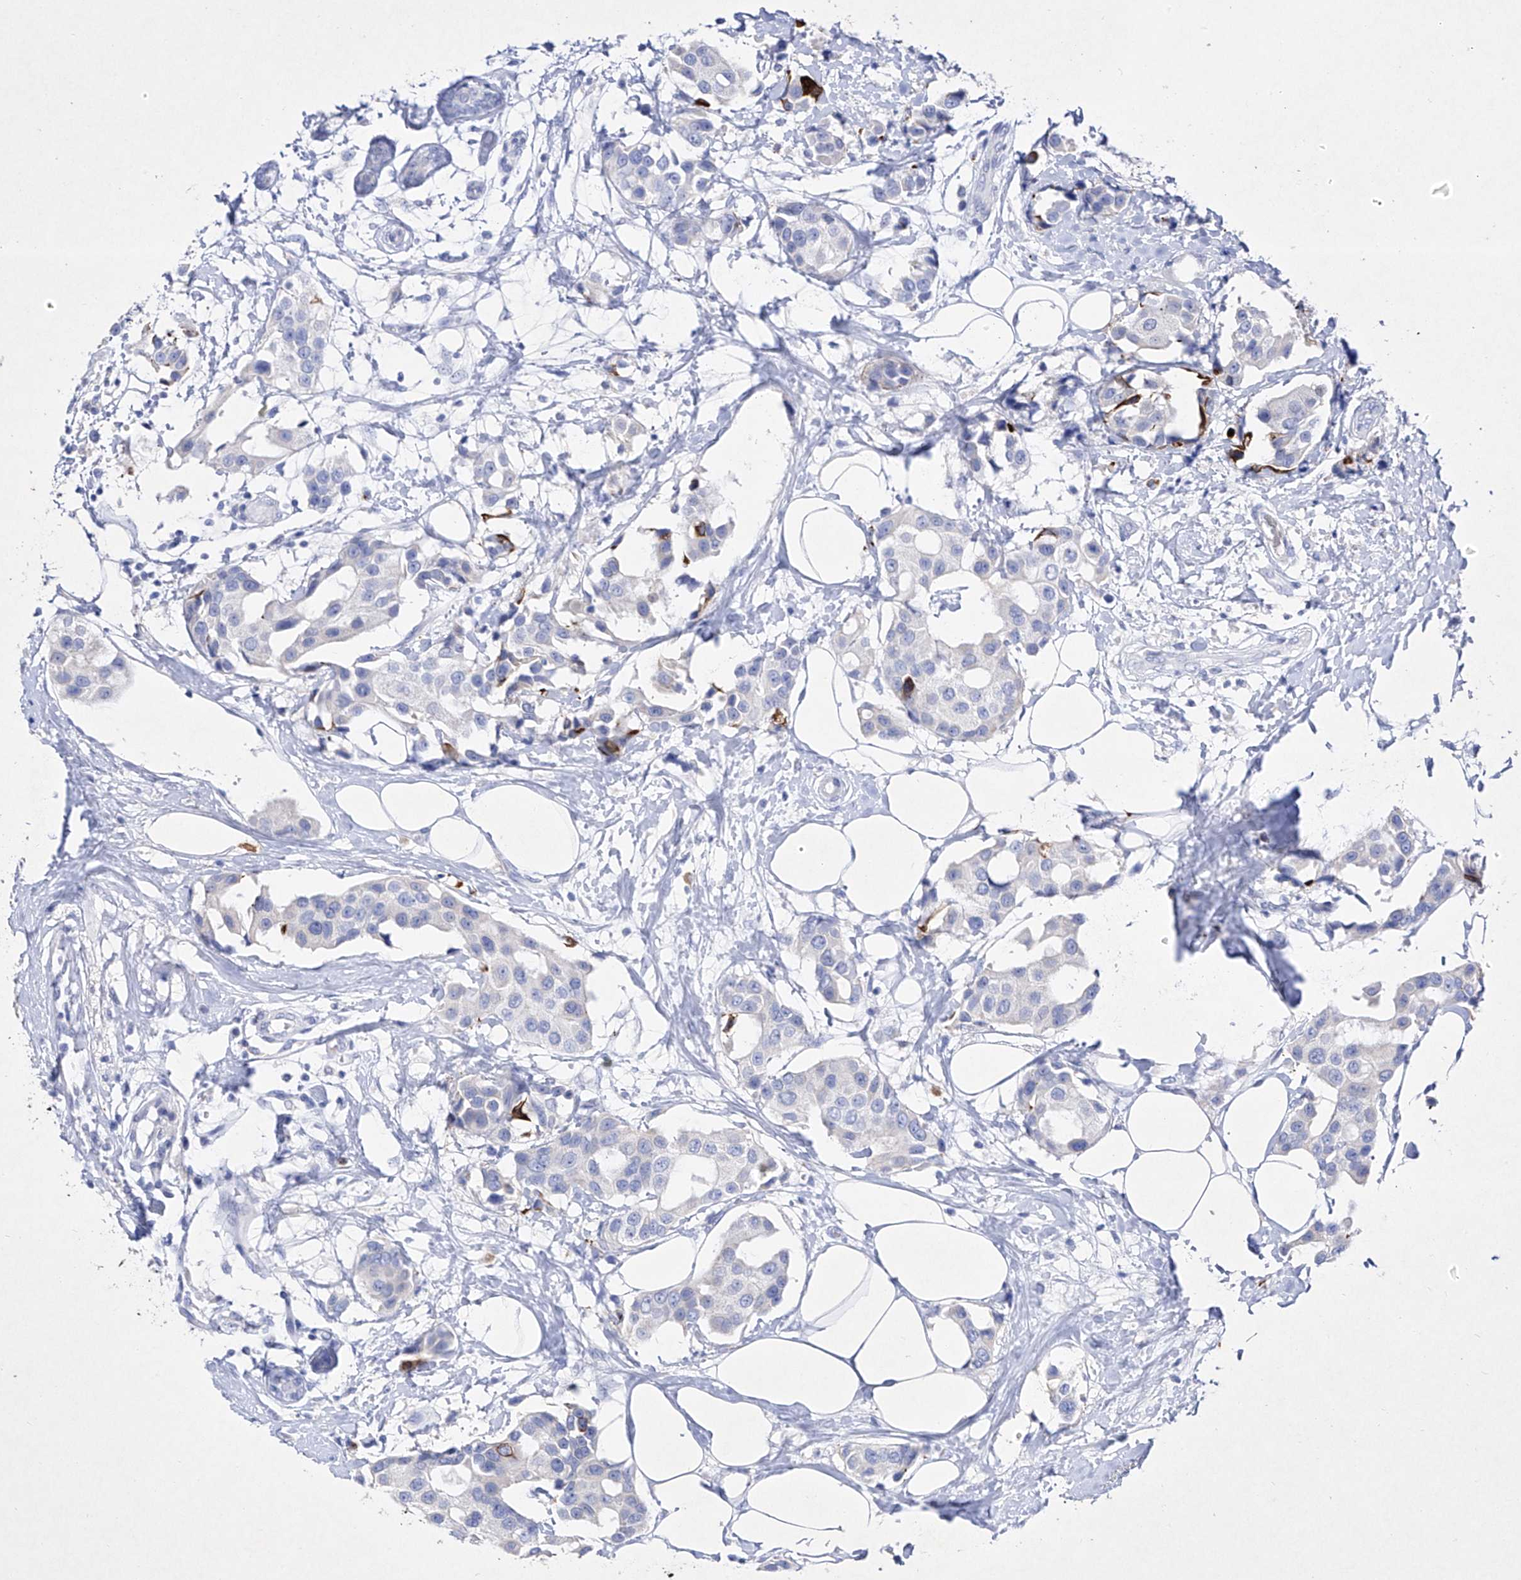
{"staining": {"intensity": "negative", "quantity": "none", "location": "none"}, "tissue": "breast cancer", "cell_type": "Tumor cells", "image_type": "cancer", "snomed": [{"axis": "morphology", "description": "Normal tissue, NOS"}, {"axis": "morphology", "description": "Duct carcinoma"}, {"axis": "topography", "description": "Breast"}], "caption": "Photomicrograph shows no protein positivity in tumor cells of breast cancer tissue.", "gene": "TM7SF2", "patient": {"sex": "female", "age": 39}}